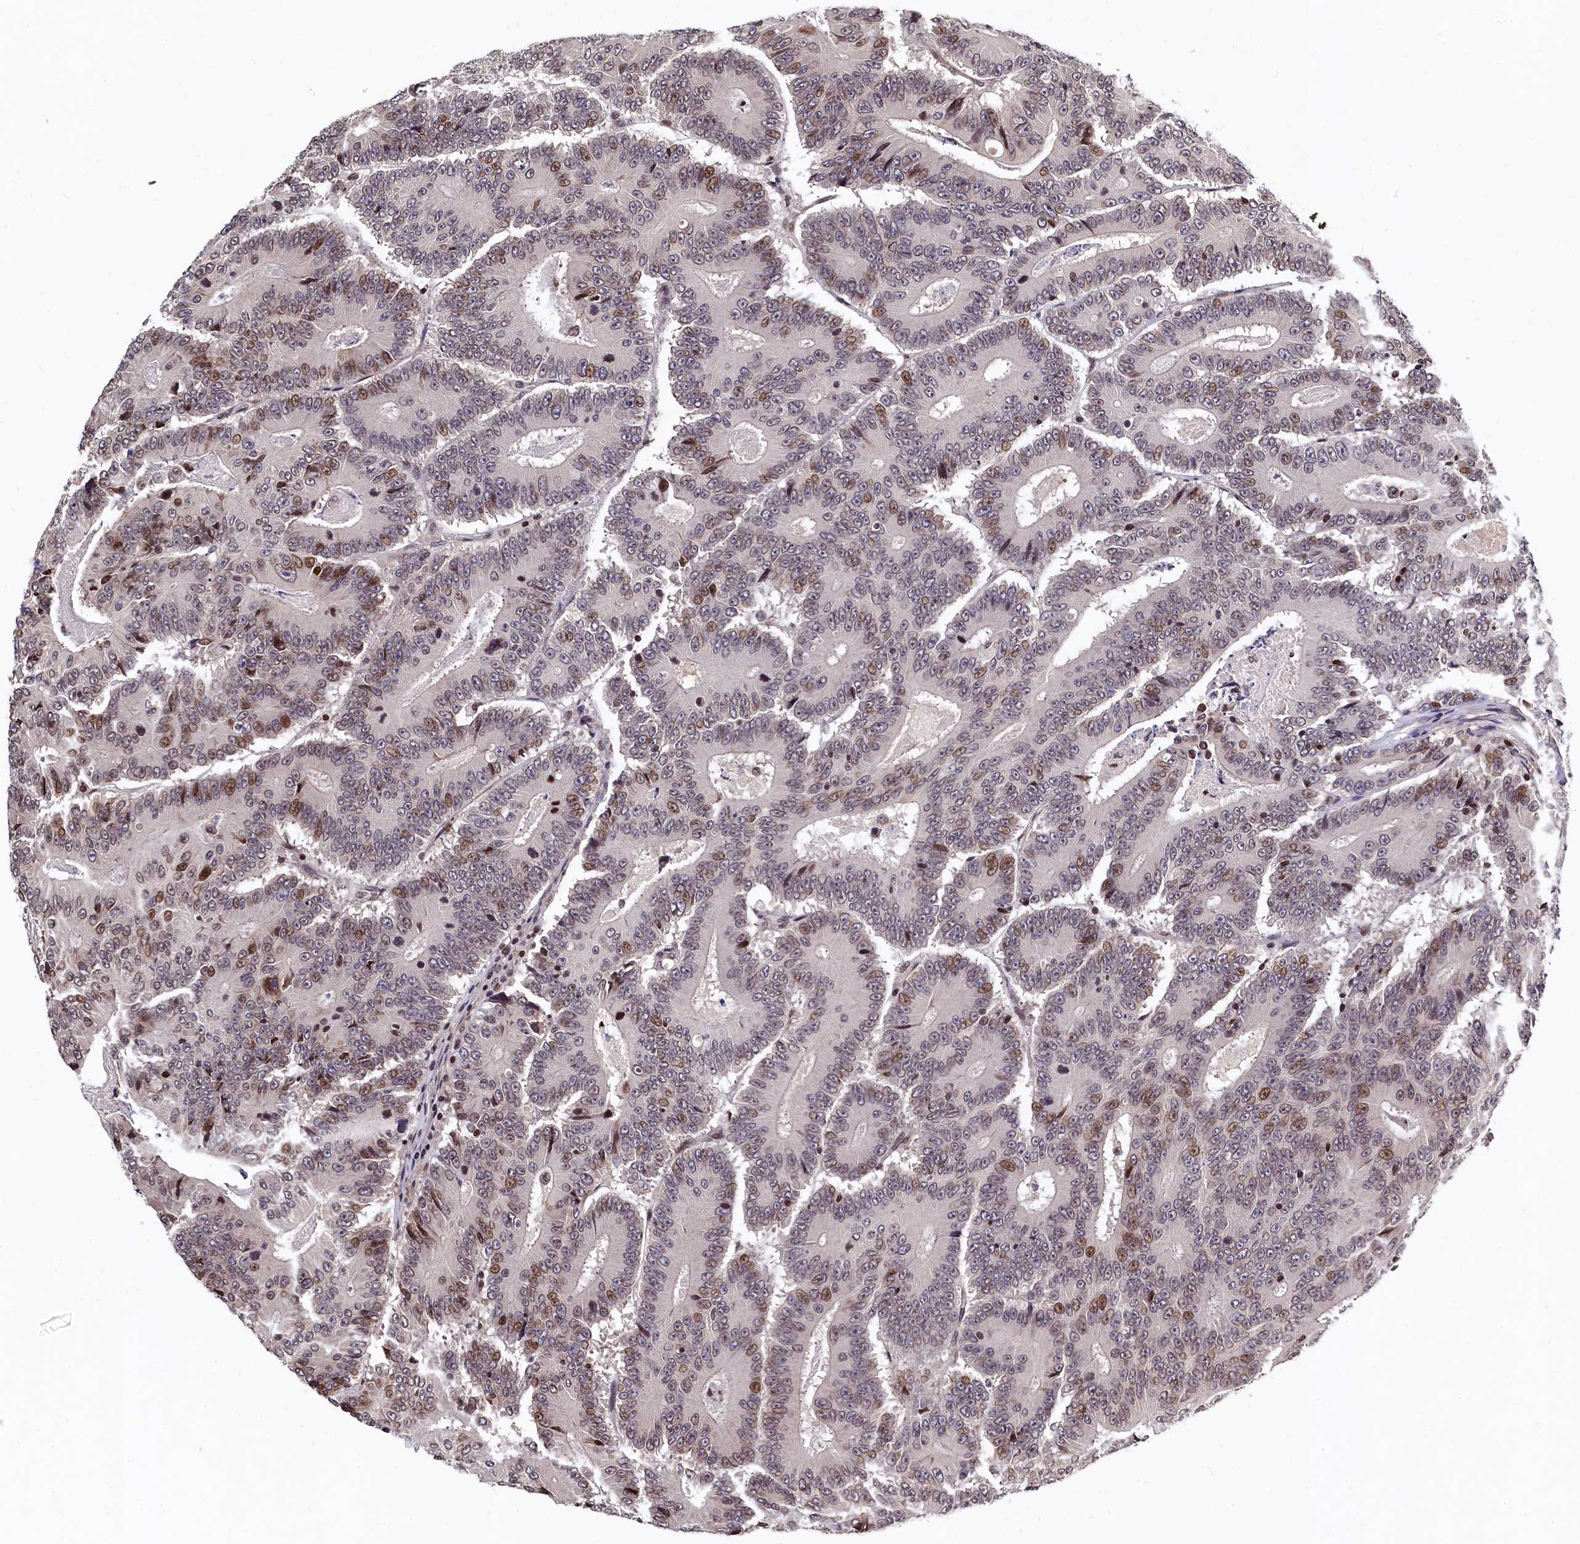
{"staining": {"intensity": "moderate", "quantity": "<25%", "location": "nuclear"}, "tissue": "colorectal cancer", "cell_type": "Tumor cells", "image_type": "cancer", "snomed": [{"axis": "morphology", "description": "Adenocarcinoma, NOS"}, {"axis": "topography", "description": "Colon"}], "caption": "Protein analysis of adenocarcinoma (colorectal) tissue shows moderate nuclear expression in approximately <25% of tumor cells.", "gene": "FAM217B", "patient": {"sex": "male", "age": 83}}